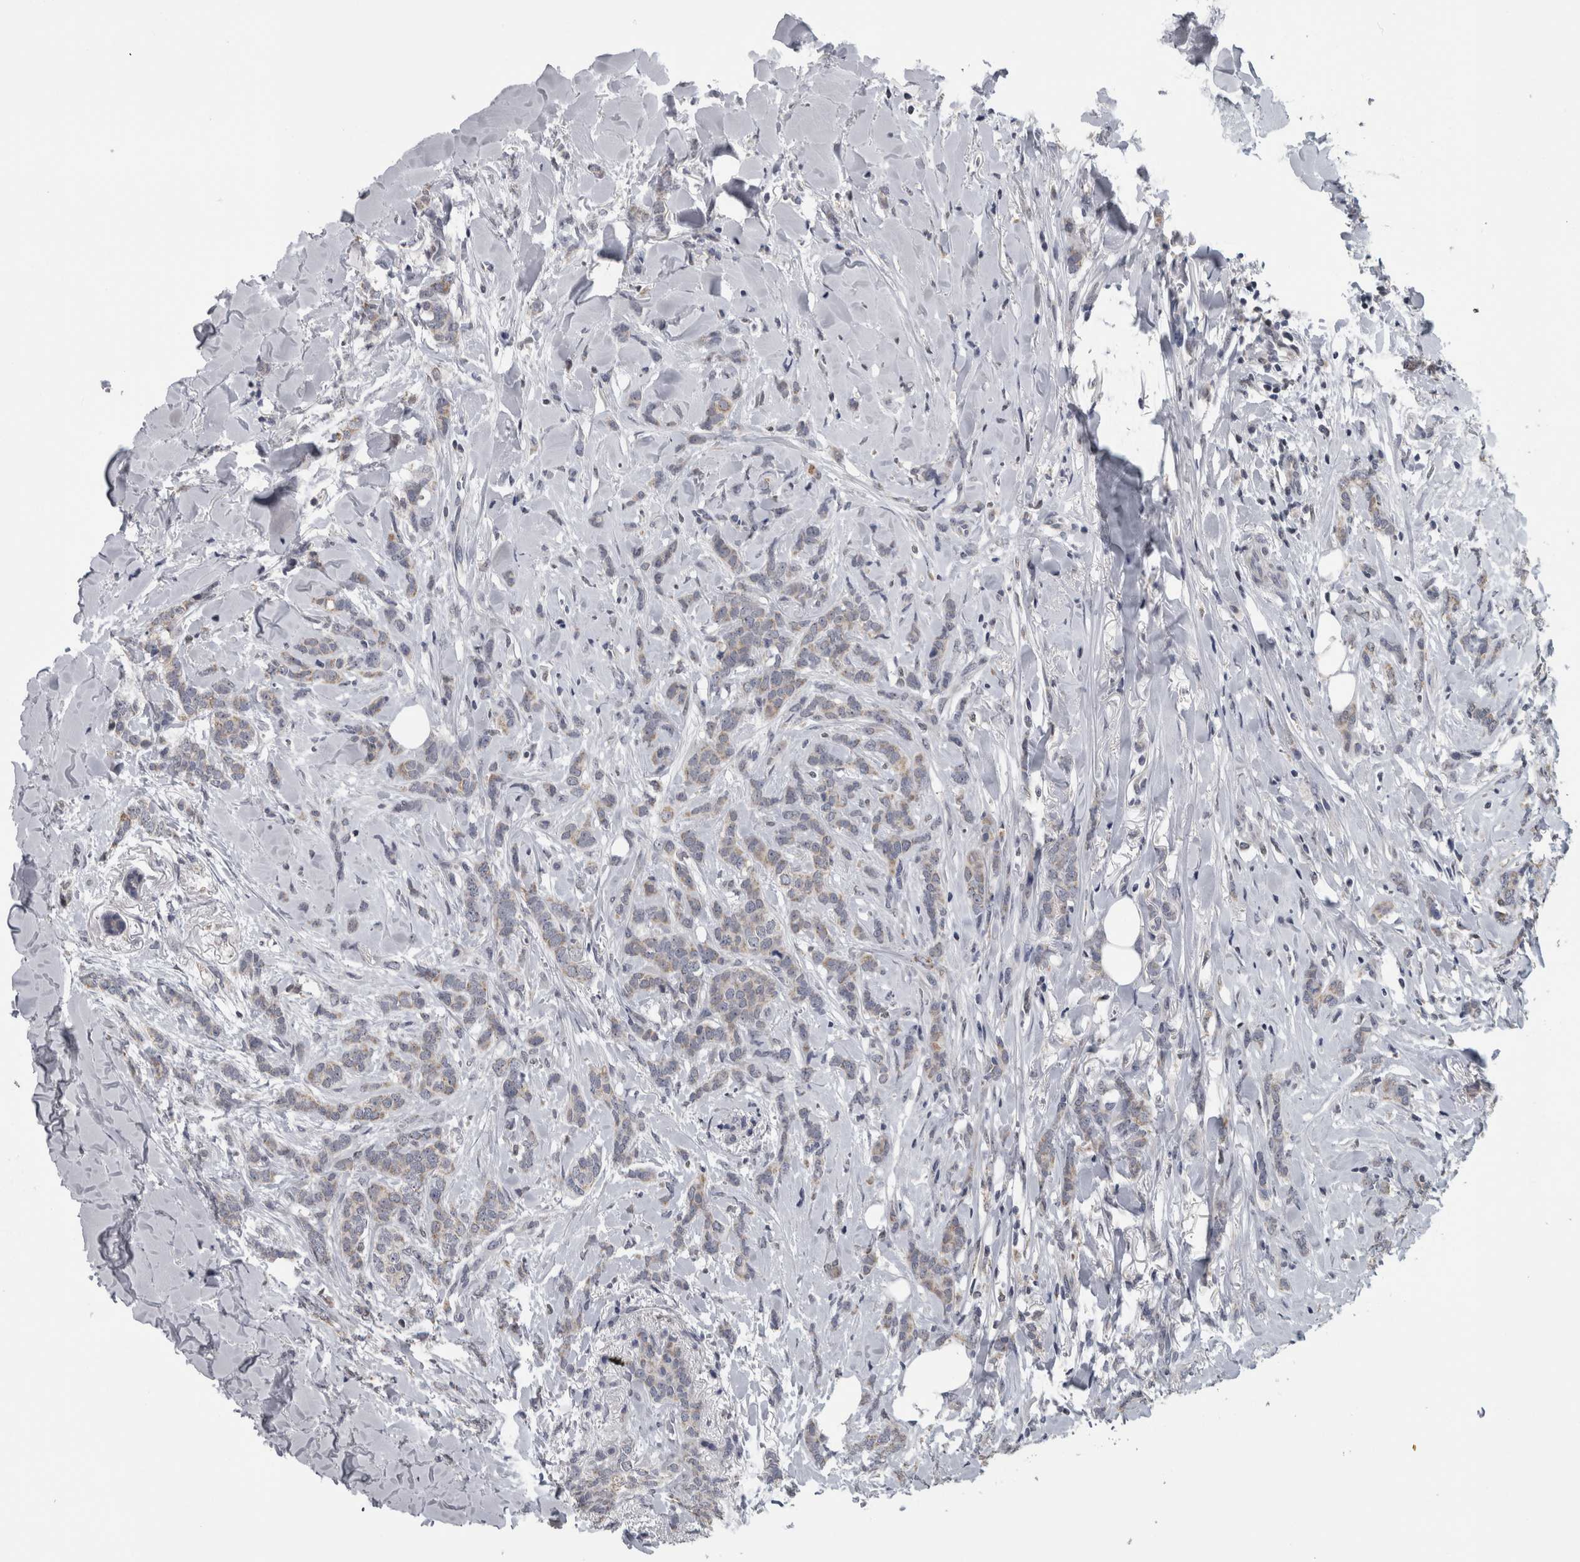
{"staining": {"intensity": "weak", "quantity": "<25%", "location": "cytoplasmic/membranous"}, "tissue": "breast cancer", "cell_type": "Tumor cells", "image_type": "cancer", "snomed": [{"axis": "morphology", "description": "Lobular carcinoma"}, {"axis": "topography", "description": "Skin"}, {"axis": "topography", "description": "Breast"}], "caption": "Protein analysis of lobular carcinoma (breast) exhibits no significant positivity in tumor cells. (DAB (3,3'-diaminobenzidine) immunohistochemistry (IHC), high magnification).", "gene": "OR2K2", "patient": {"sex": "female", "age": 46}}